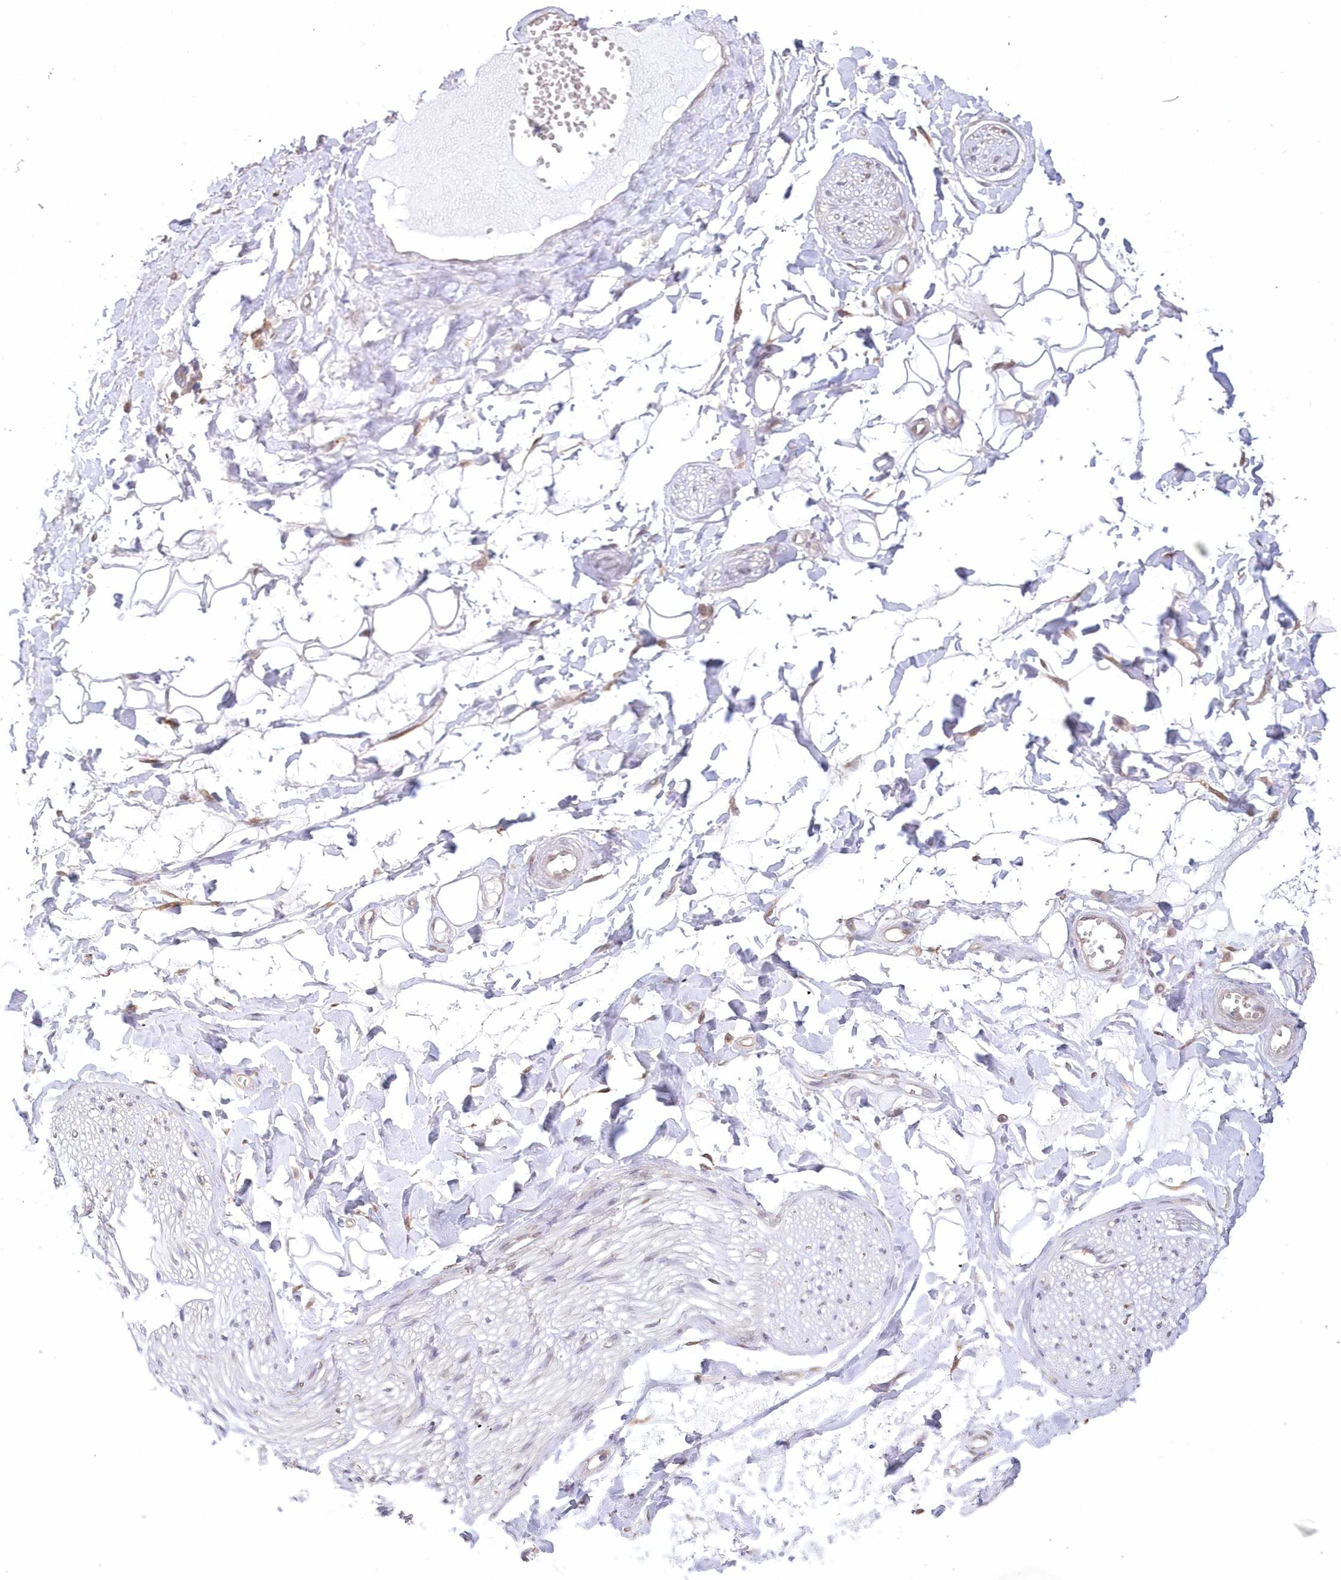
{"staining": {"intensity": "negative", "quantity": "none", "location": "none"}, "tissue": "adipose tissue", "cell_type": "Adipocytes", "image_type": "normal", "snomed": [{"axis": "morphology", "description": "Normal tissue, NOS"}, {"axis": "morphology", "description": "Inflammation, NOS"}, {"axis": "topography", "description": "Salivary gland"}, {"axis": "topography", "description": "Peripheral nerve tissue"}], "caption": "Adipose tissue stained for a protein using immunohistochemistry reveals no positivity adipocytes.", "gene": "RNPEP", "patient": {"sex": "female", "age": 75}}